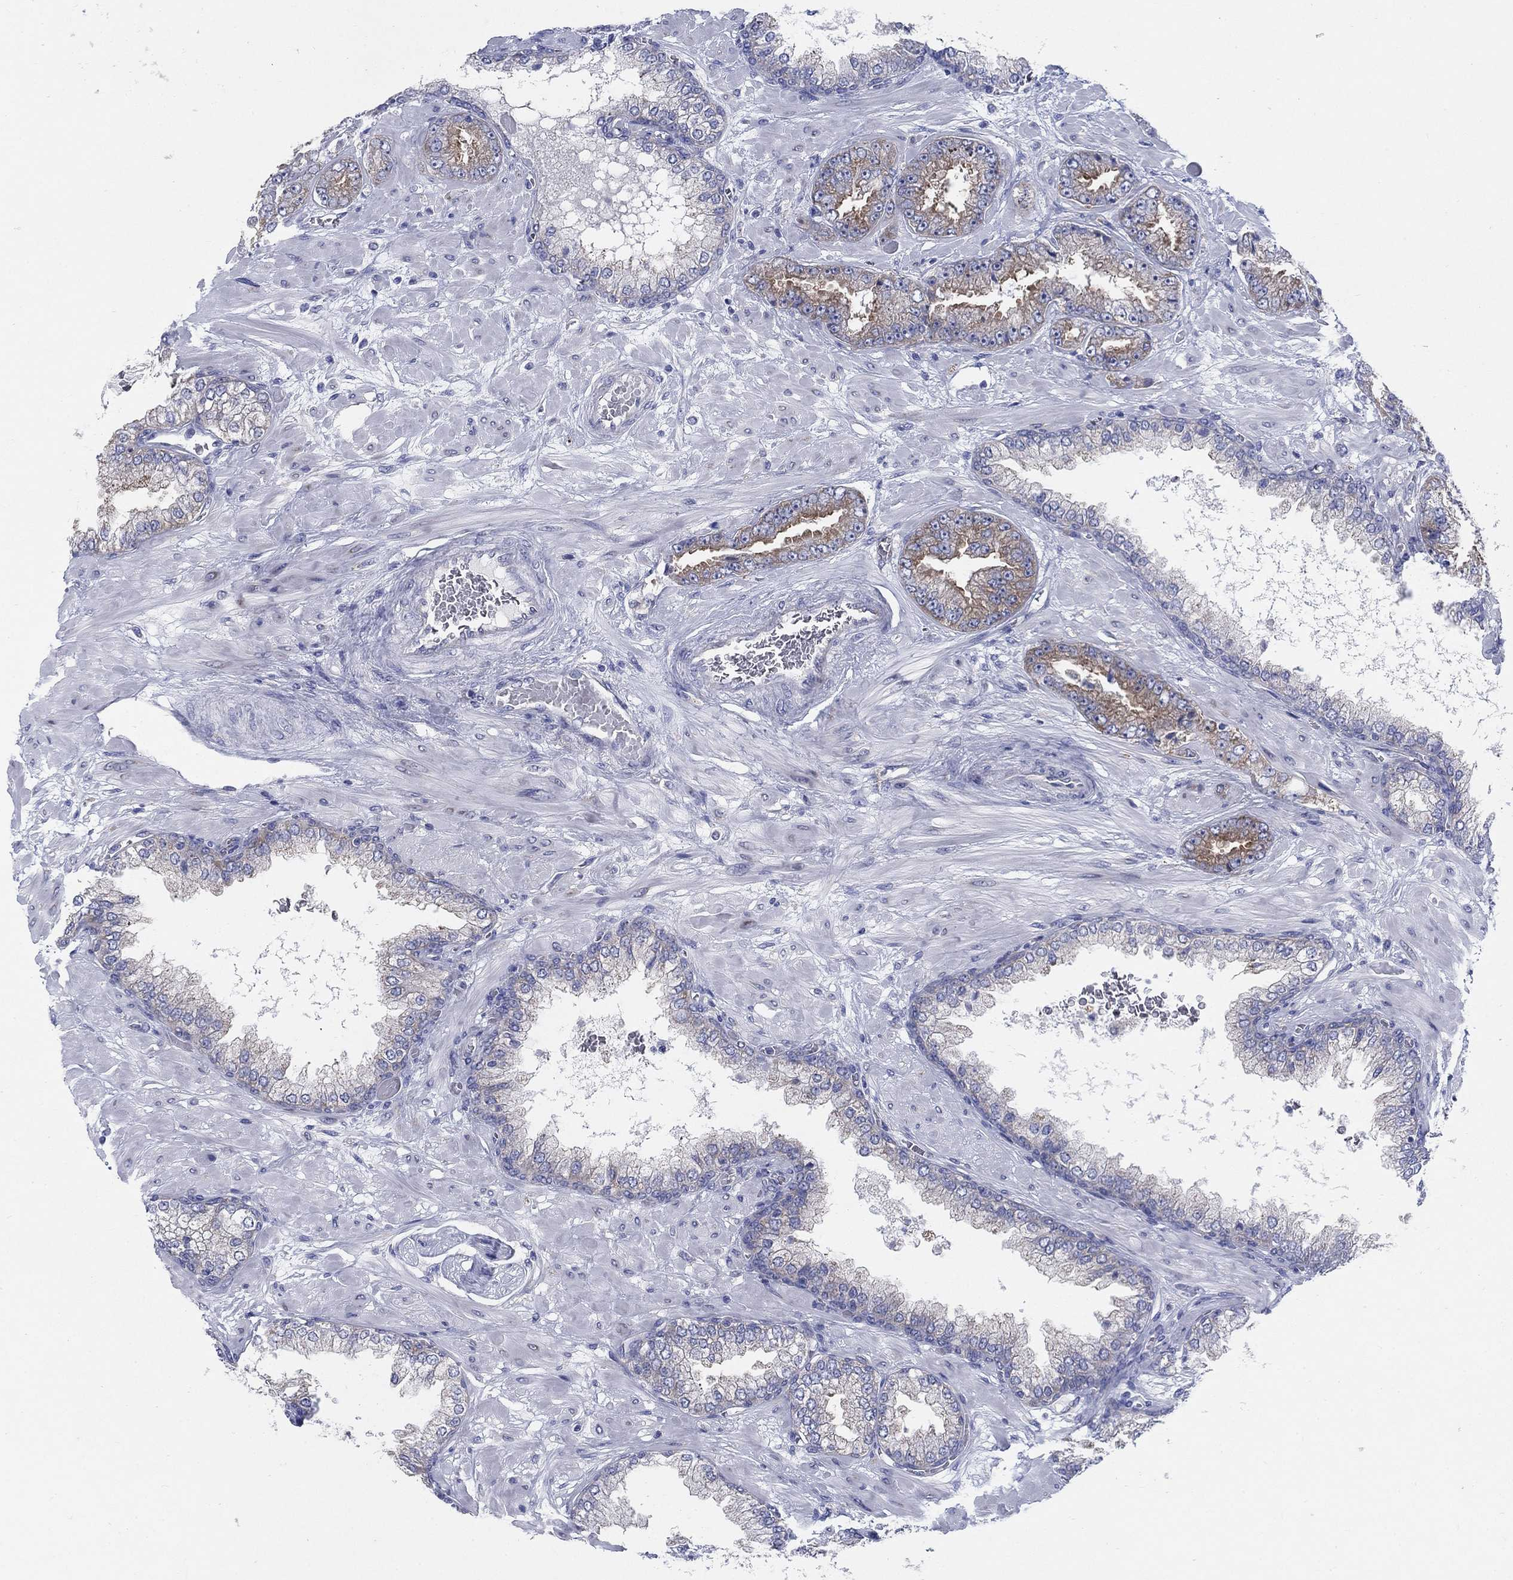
{"staining": {"intensity": "moderate", "quantity": "25%-75%", "location": "cytoplasmic/membranous"}, "tissue": "prostate cancer", "cell_type": "Tumor cells", "image_type": "cancer", "snomed": [{"axis": "morphology", "description": "Adenocarcinoma, Low grade"}, {"axis": "topography", "description": "Prostate"}], "caption": "A histopathology image of prostate cancer (low-grade adenocarcinoma) stained for a protein demonstrates moderate cytoplasmic/membranous brown staining in tumor cells. (DAB = brown stain, brightfield microscopy at high magnification).", "gene": "TMEM59", "patient": {"sex": "male", "age": 57}}